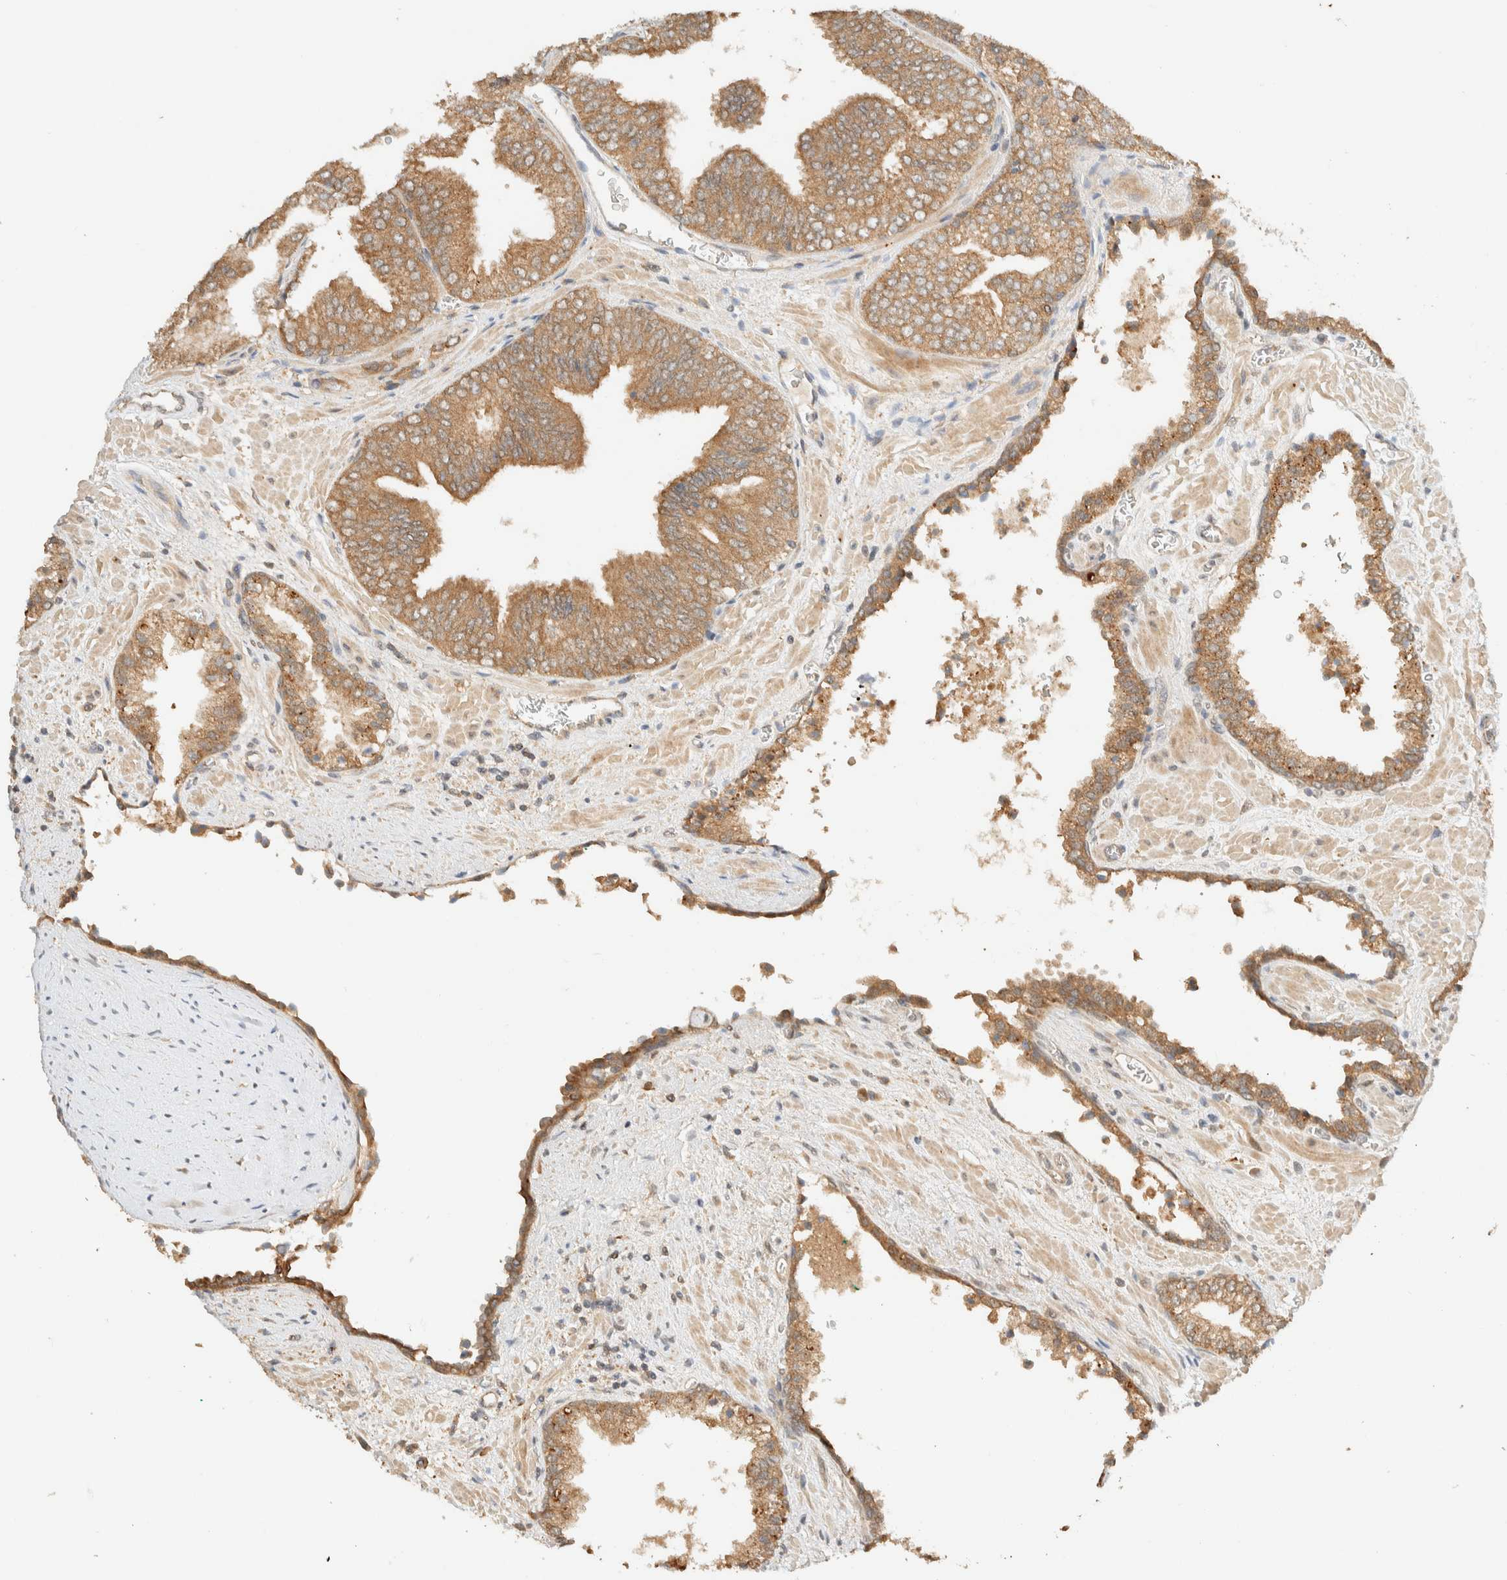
{"staining": {"intensity": "moderate", "quantity": ">75%", "location": "cytoplasmic/membranous"}, "tissue": "prostate cancer", "cell_type": "Tumor cells", "image_type": "cancer", "snomed": [{"axis": "morphology", "description": "Adenocarcinoma, Low grade"}, {"axis": "topography", "description": "Prostate"}], "caption": "Immunohistochemistry photomicrograph of neoplastic tissue: human low-grade adenocarcinoma (prostate) stained using immunohistochemistry exhibits medium levels of moderate protein expression localized specifically in the cytoplasmic/membranous of tumor cells, appearing as a cytoplasmic/membranous brown color.", "gene": "ZBTB34", "patient": {"sex": "male", "age": 71}}